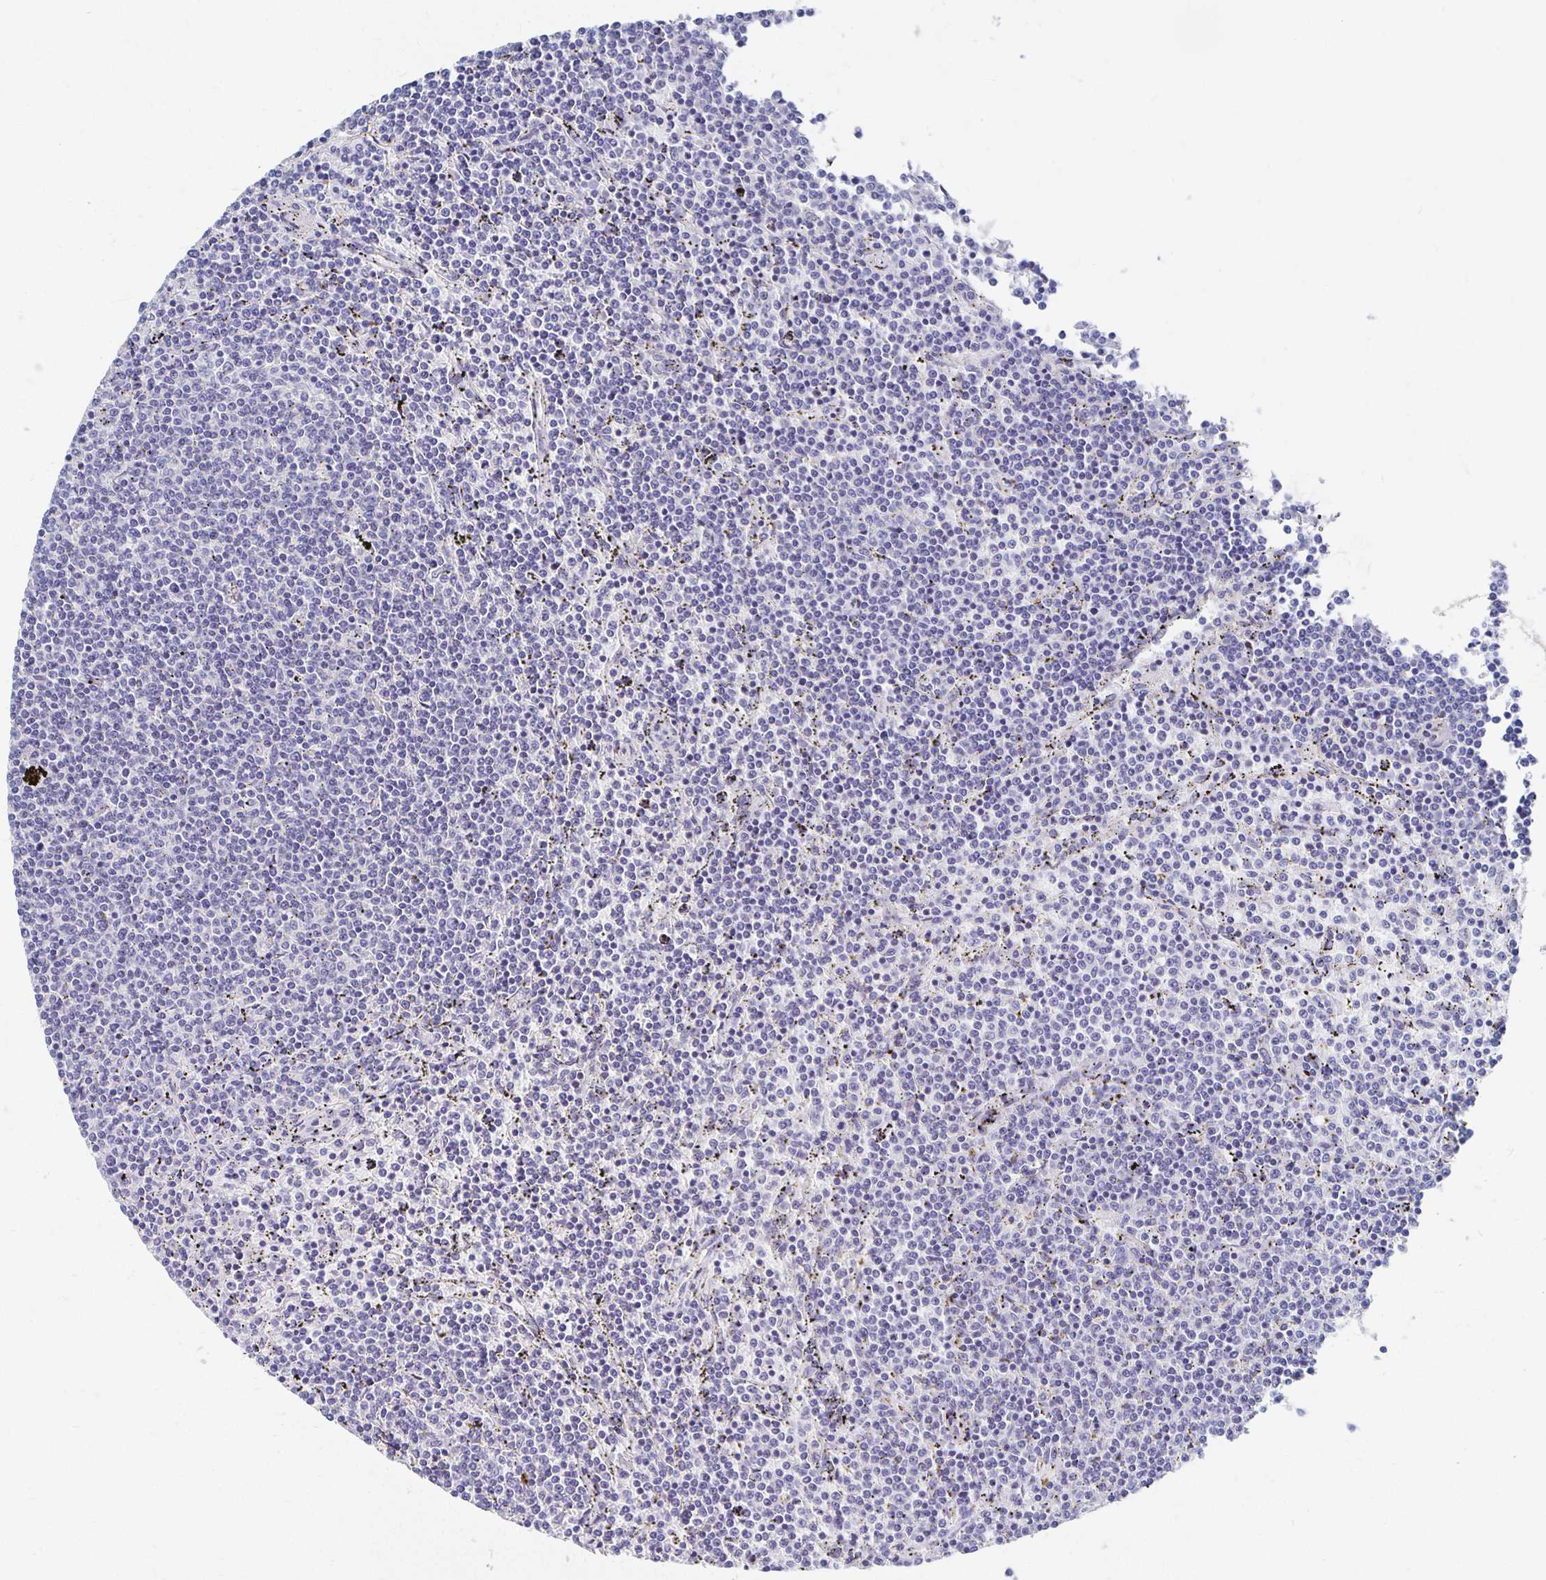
{"staining": {"intensity": "negative", "quantity": "none", "location": "none"}, "tissue": "lymphoma", "cell_type": "Tumor cells", "image_type": "cancer", "snomed": [{"axis": "morphology", "description": "Malignant lymphoma, non-Hodgkin's type, Low grade"}, {"axis": "topography", "description": "Spleen"}], "caption": "High magnification brightfield microscopy of lymphoma stained with DAB (3,3'-diaminobenzidine) (brown) and counterstained with hematoxylin (blue): tumor cells show no significant staining.", "gene": "CLIC3", "patient": {"sex": "female", "age": 50}}